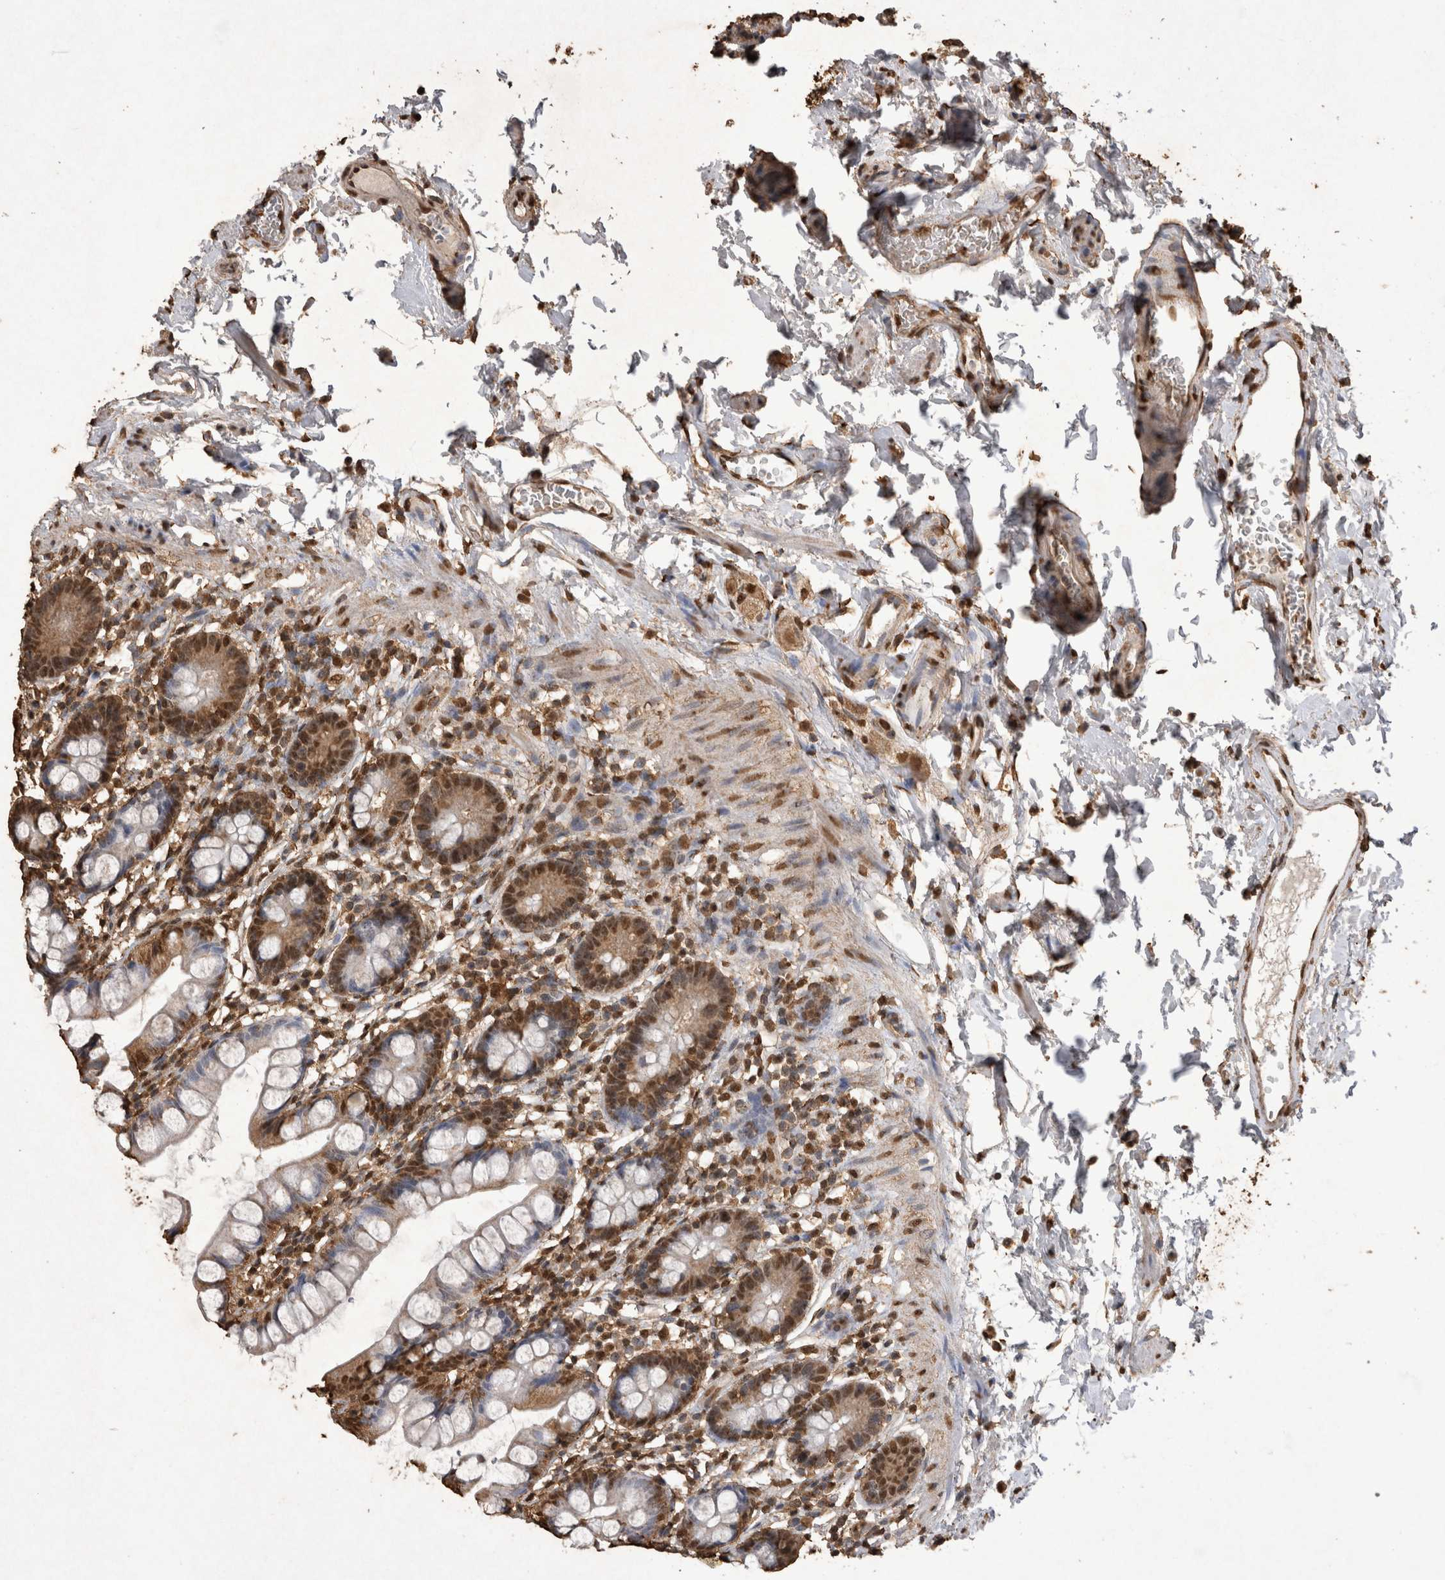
{"staining": {"intensity": "strong", "quantity": "25%-75%", "location": "cytoplasmic/membranous,nuclear"}, "tissue": "small intestine", "cell_type": "Glandular cells", "image_type": "normal", "snomed": [{"axis": "morphology", "description": "Normal tissue, NOS"}, {"axis": "topography", "description": "Small intestine"}], "caption": "High-power microscopy captured an IHC histopathology image of unremarkable small intestine, revealing strong cytoplasmic/membranous,nuclear staining in about 25%-75% of glandular cells. The protein is stained brown, and the nuclei are stained in blue (DAB (3,3'-diaminobenzidine) IHC with brightfield microscopy, high magnification).", "gene": "OAS2", "patient": {"sex": "female", "age": 84}}